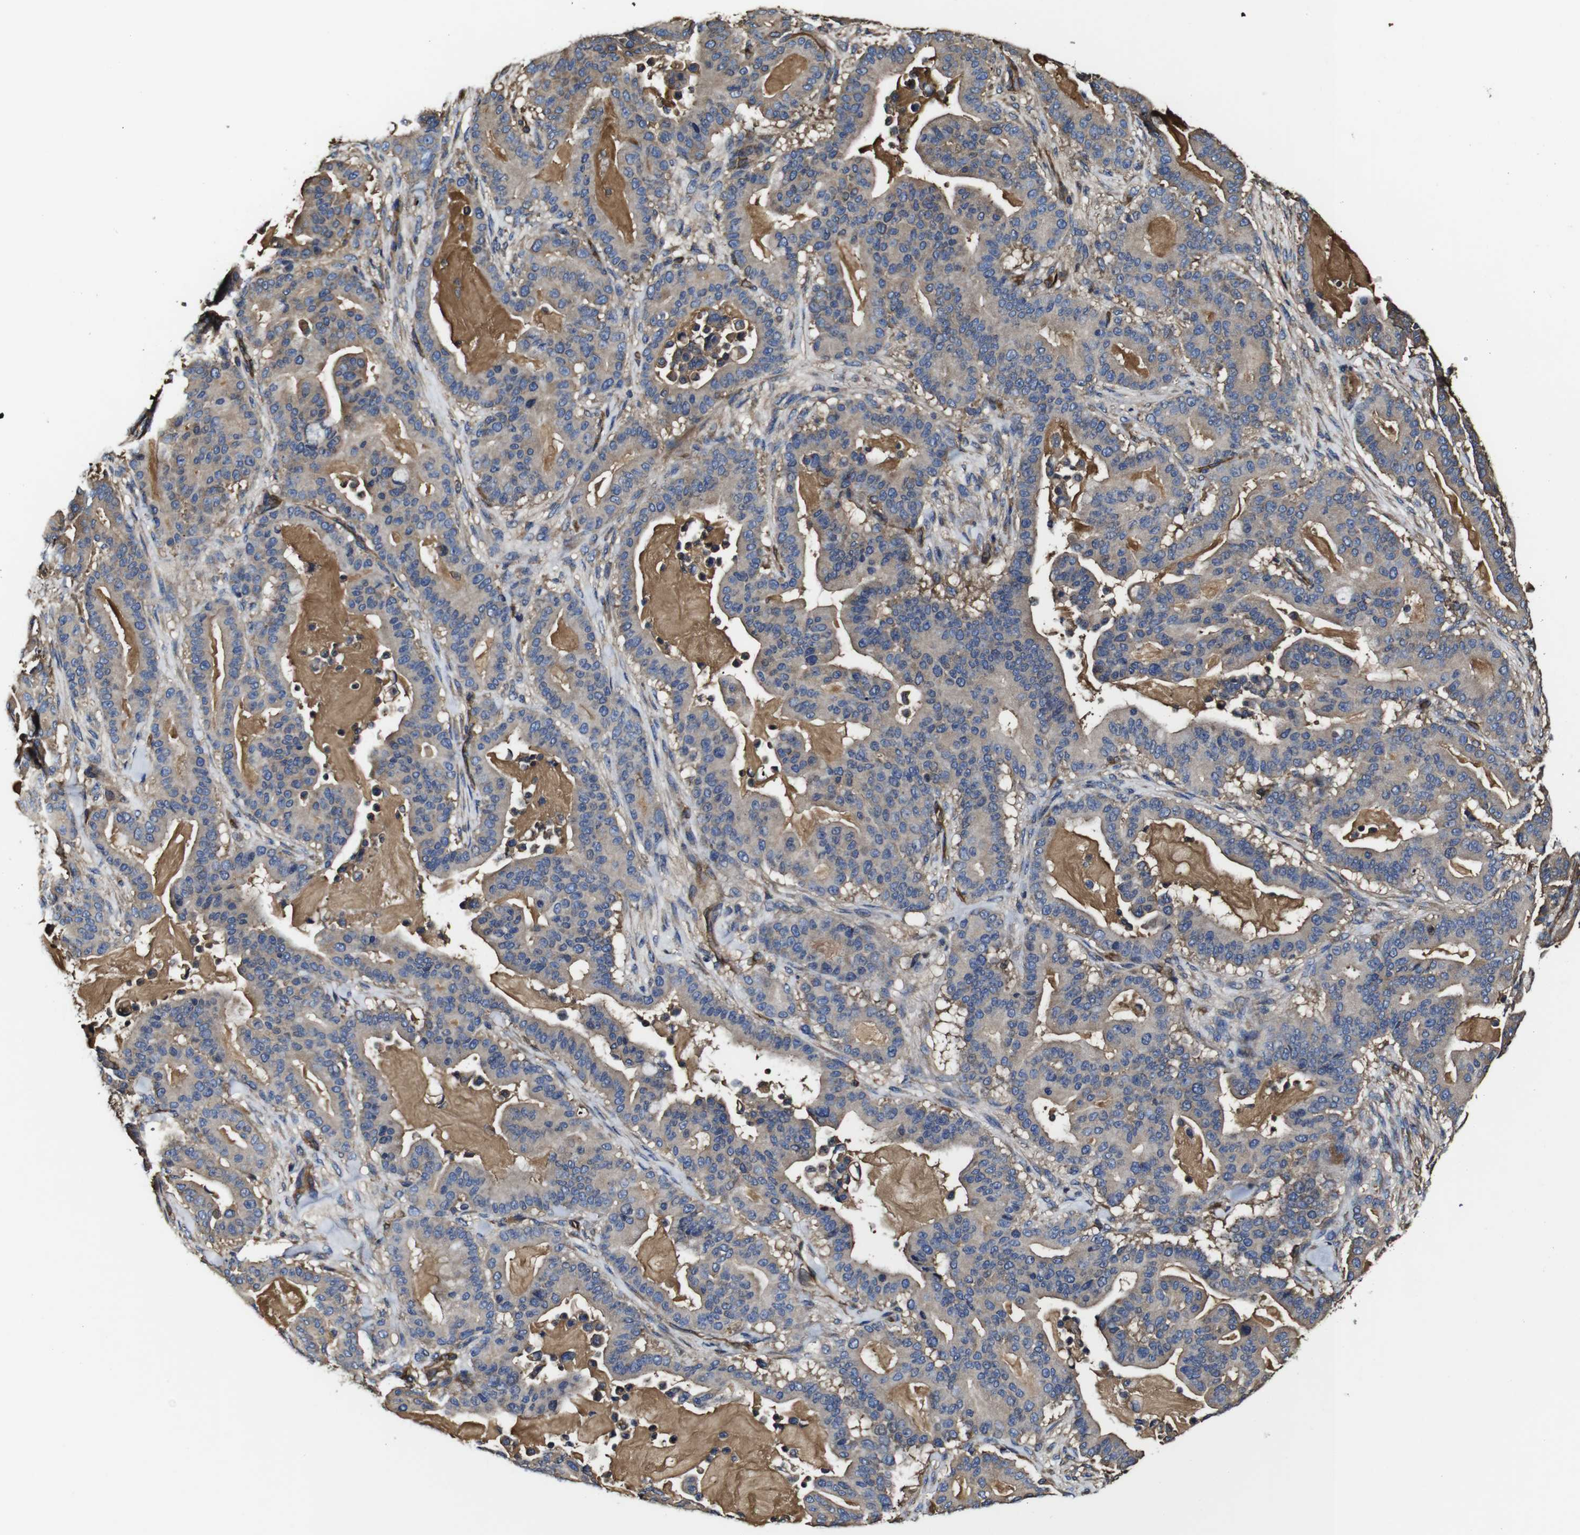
{"staining": {"intensity": "weak", "quantity": "25%-75%", "location": "cytoplasmic/membranous"}, "tissue": "pancreatic cancer", "cell_type": "Tumor cells", "image_type": "cancer", "snomed": [{"axis": "morphology", "description": "Adenocarcinoma, NOS"}, {"axis": "topography", "description": "Pancreas"}], "caption": "The image reveals staining of pancreatic adenocarcinoma, revealing weak cytoplasmic/membranous protein expression (brown color) within tumor cells.", "gene": "MSN", "patient": {"sex": "male", "age": 63}}